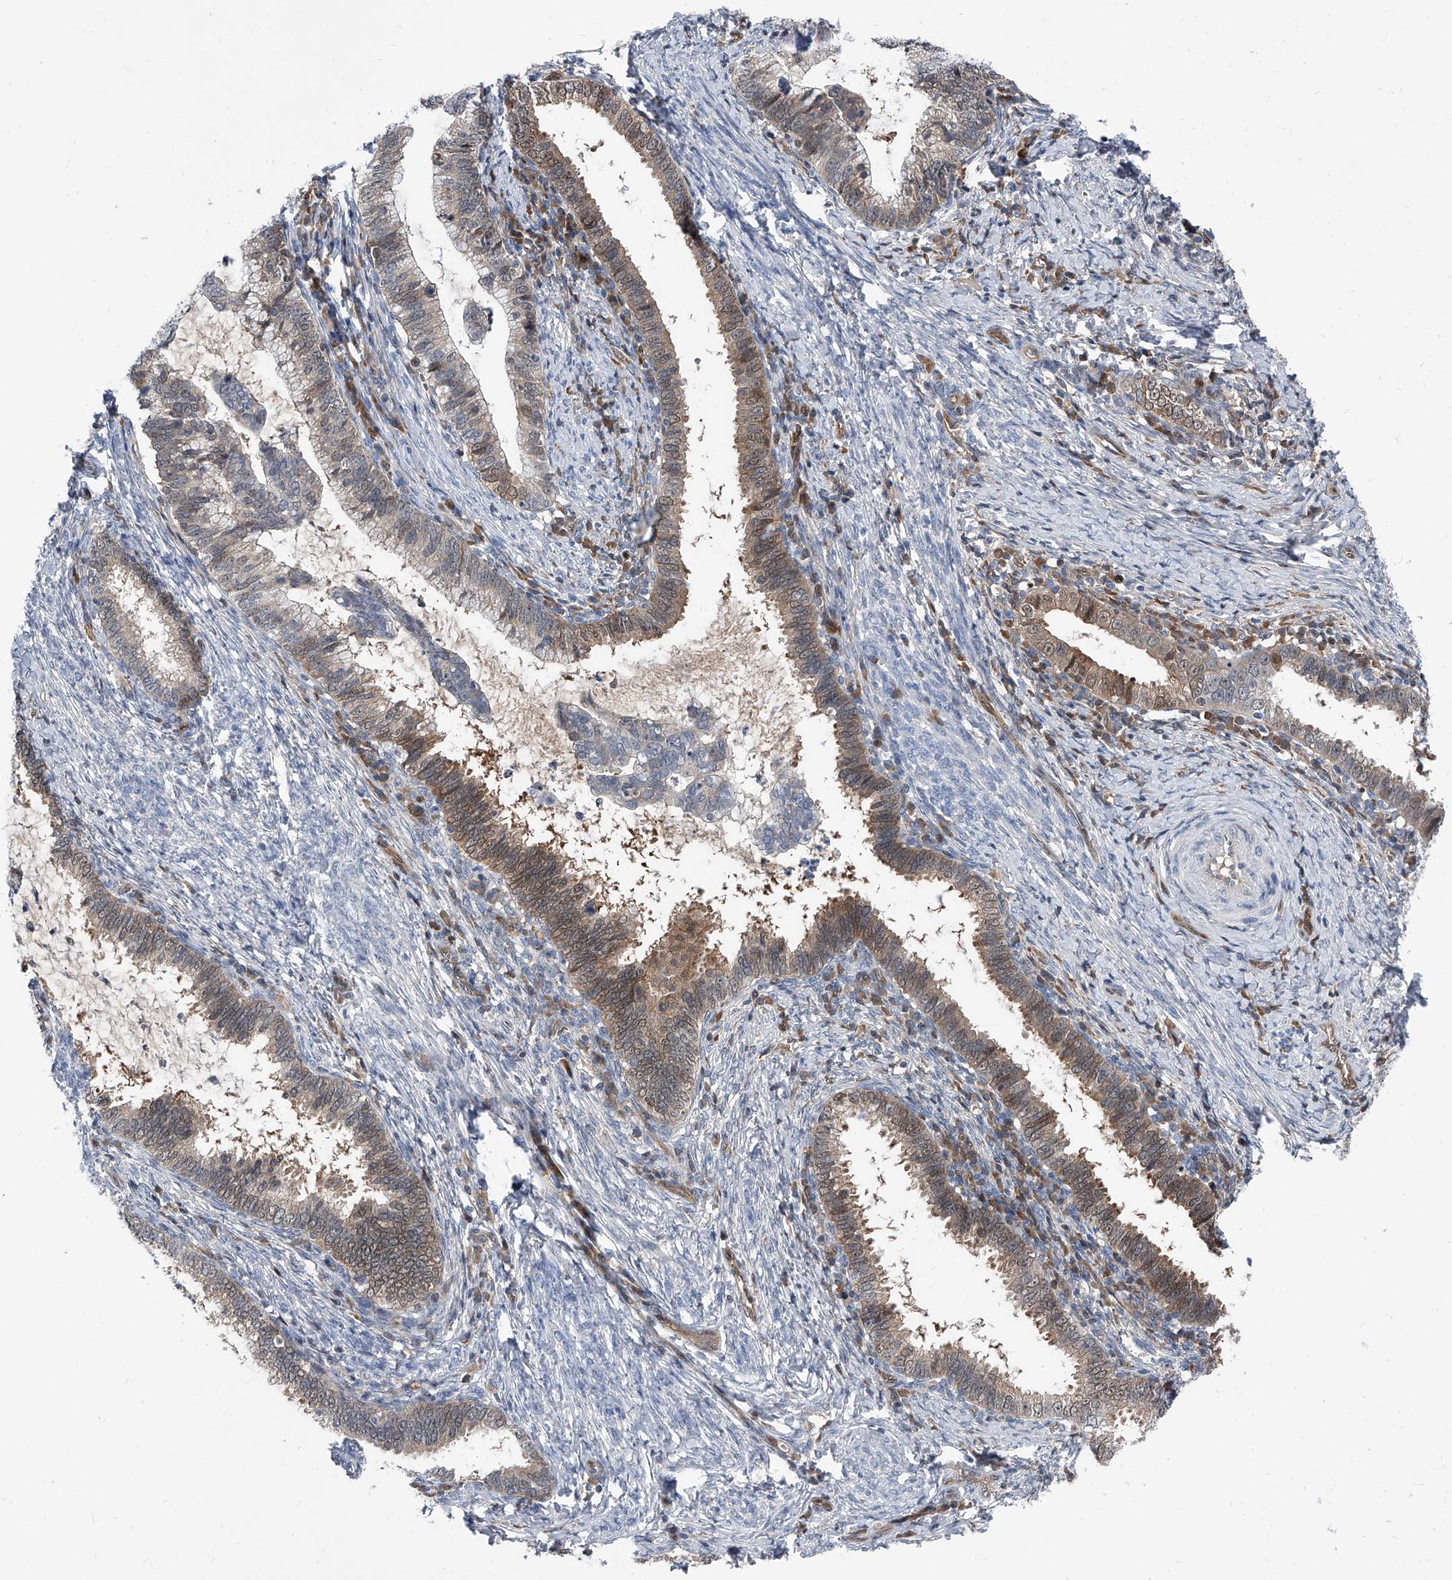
{"staining": {"intensity": "weak", "quantity": ">75%", "location": "cytoplasmic/membranous"}, "tissue": "cervical cancer", "cell_type": "Tumor cells", "image_type": "cancer", "snomed": [{"axis": "morphology", "description": "Adenocarcinoma, NOS"}, {"axis": "topography", "description": "Cervix"}], "caption": "Protein staining reveals weak cytoplasmic/membranous staining in approximately >75% of tumor cells in cervical adenocarcinoma.", "gene": "MAP2K6", "patient": {"sex": "female", "age": 36}}